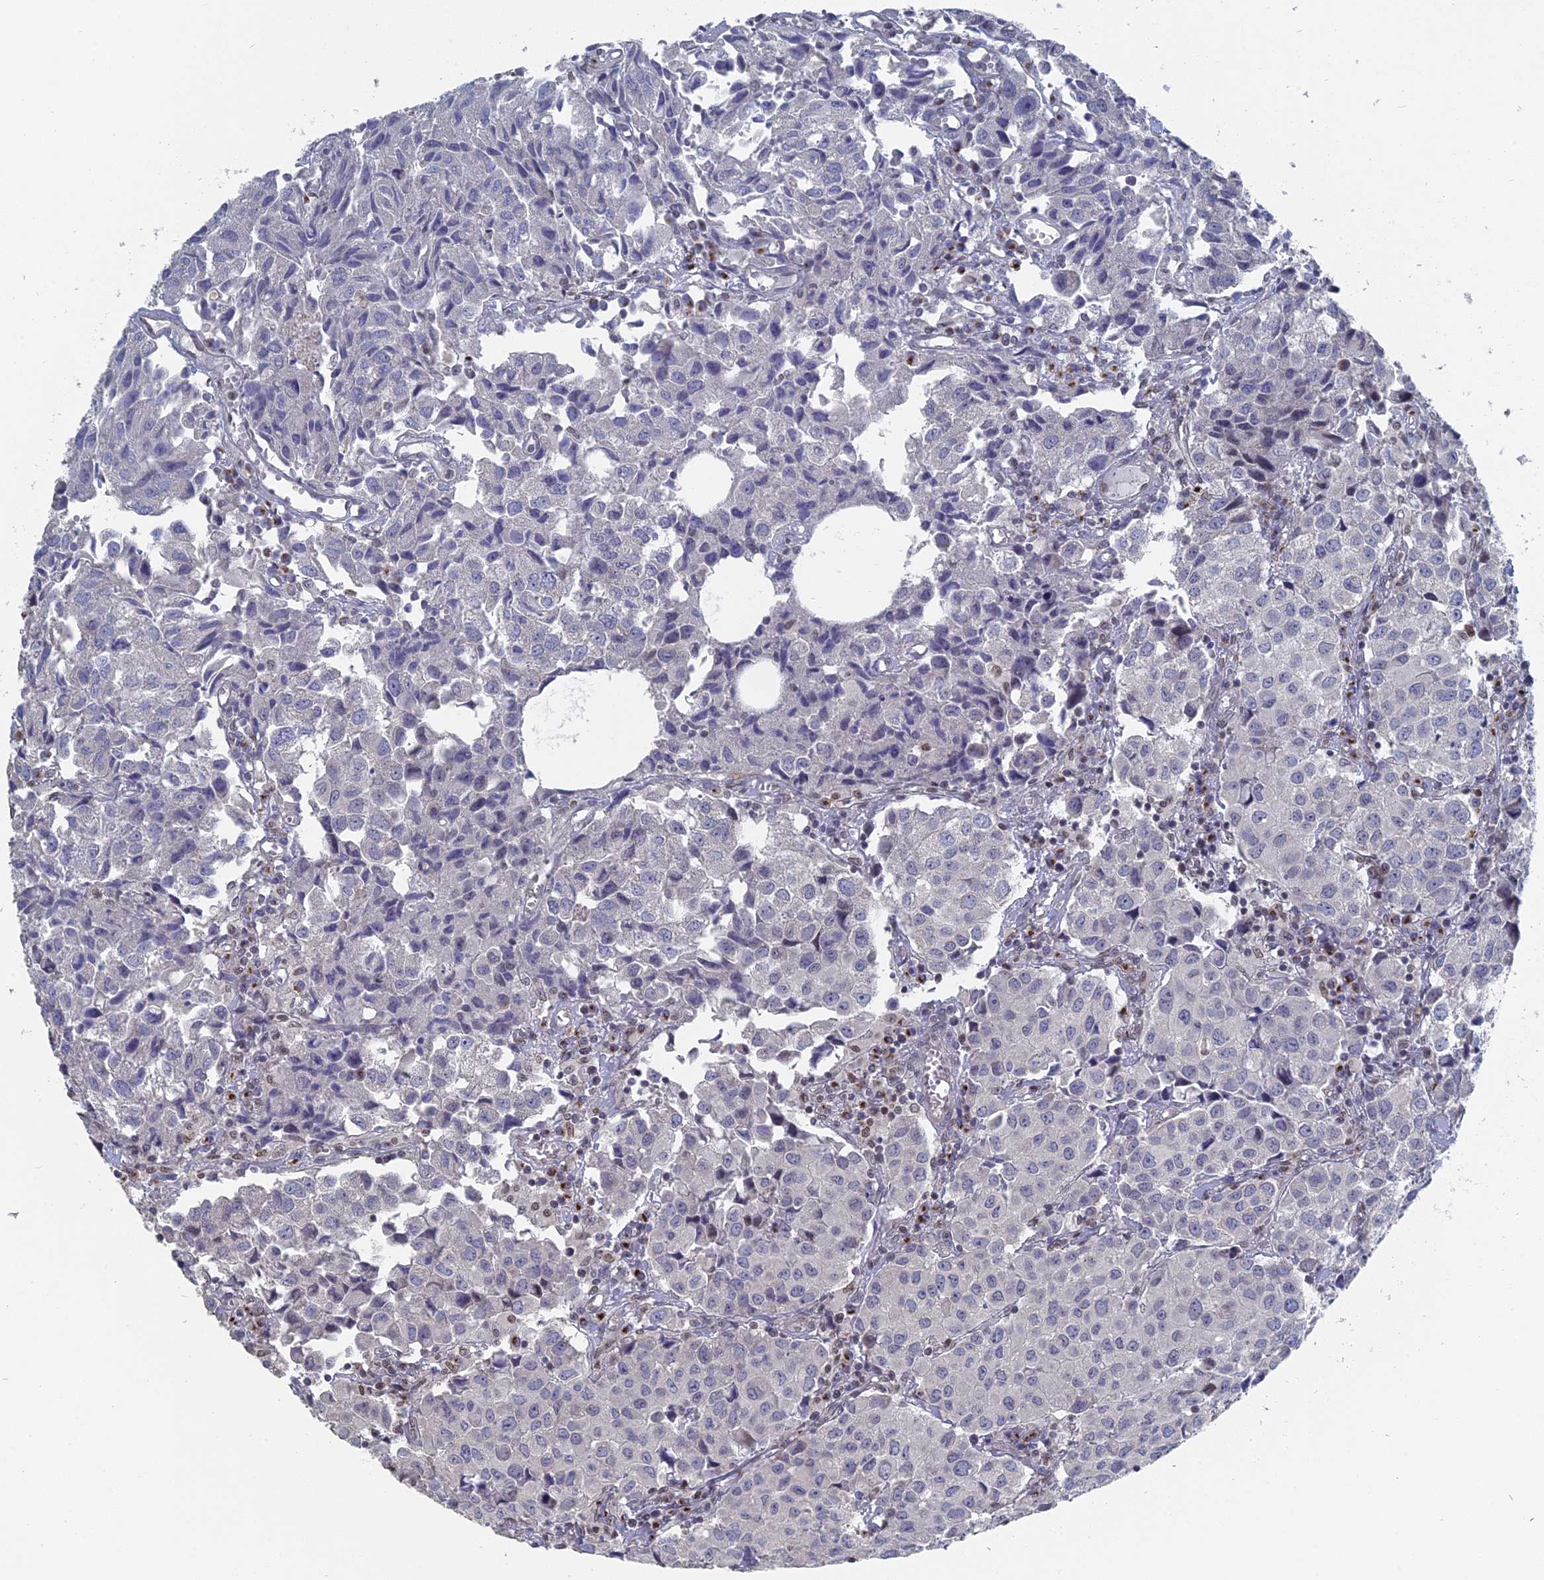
{"staining": {"intensity": "negative", "quantity": "none", "location": "none"}, "tissue": "urothelial cancer", "cell_type": "Tumor cells", "image_type": "cancer", "snomed": [{"axis": "morphology", "description": "Urothelial carcinoma, High grade"}, {"axis": "topography", "description": "Urinary bladder"}], "caption": "DAB (3,3'-diaminobenzidine) immunohistochemical staining of urothelial cancer demonstrates no significant expression in tumor cells.", "gene": "MTRF1", "patient": {"sex": "female", "age": 75}}